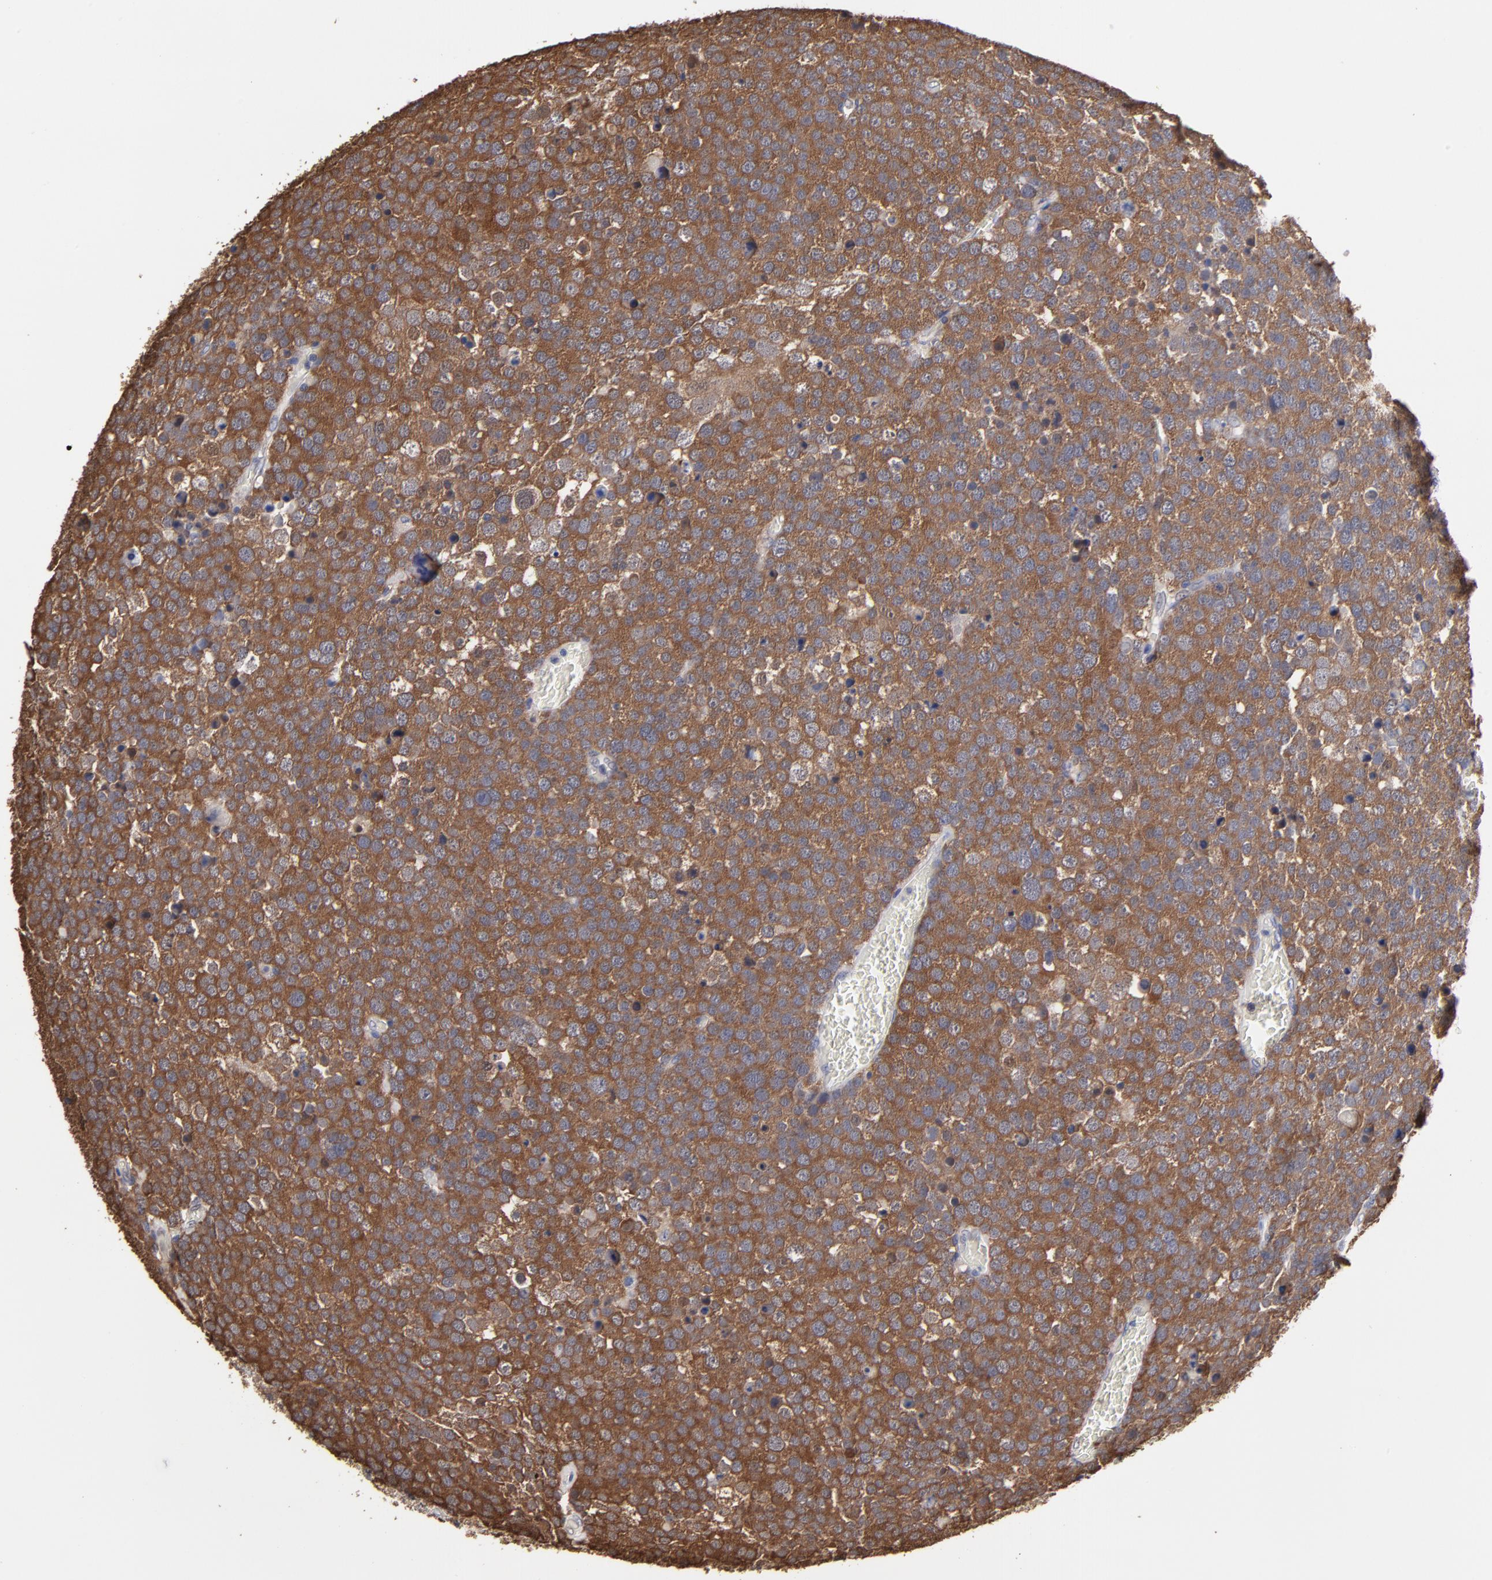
{"staining": {"intensity": "moderate", "quantity": ">75%", "location": "cytoplasmic/membranous"}, "tissue": "testis cancer", "cell_type": "Tumor cells", "image_type": "cancer", "snomed": [{"axis": "morphology", "description": "Seminoma, NOS"}, {"axis": "topography", "description": "Testis"}], "caption": "Immunohistochemical staining of testis cancer (seminoma) exhibits medium levels of moderate cytoplasmic/membranous protein staining in approximately >75% of tumor cells.", "gene": "CCT2", "patient": {"sex": "male", "age": 71}}